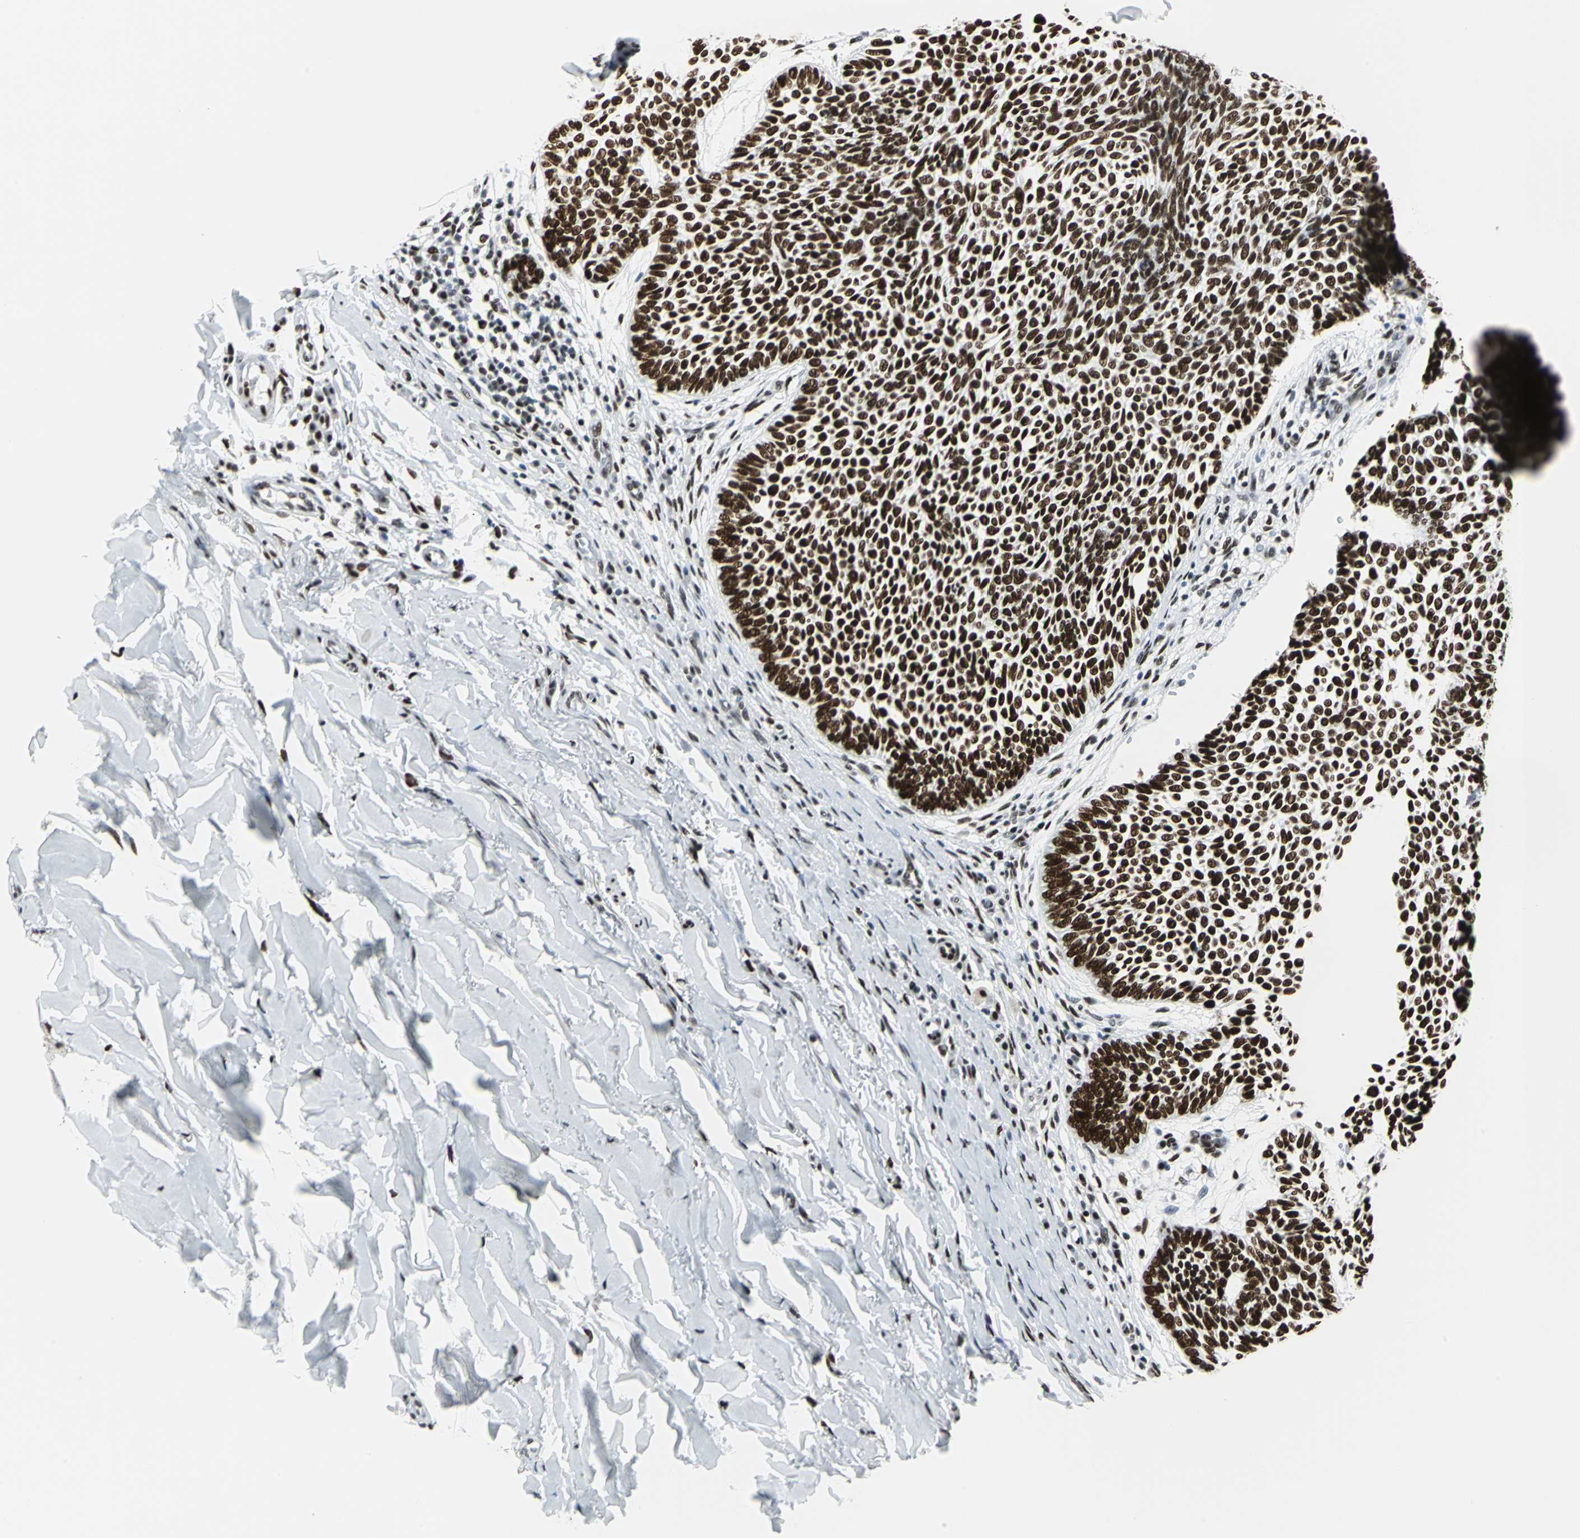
{"staining": {"intensity": "strong", "quantity": ">75%", "location": "nuclear"}, "tissue": "skin cancer", "cell_type": "Tumor cells", "image_type": "cancer", "snomed": [{"axis": "morphology", "description": "Normal tissue, NOS"}, {"axis": "morphology", "description": "Basal cell carcinoma"}, {"axis": "topography", "description": "Skin"}], "caption": "Protein analysis of basal cell carcinoma (skin) tissue exhibits strong nuclear staining in about >75% of tumor cells.", "gene": "HDAC2", "patient": {"sex": "male", "age": 87}}